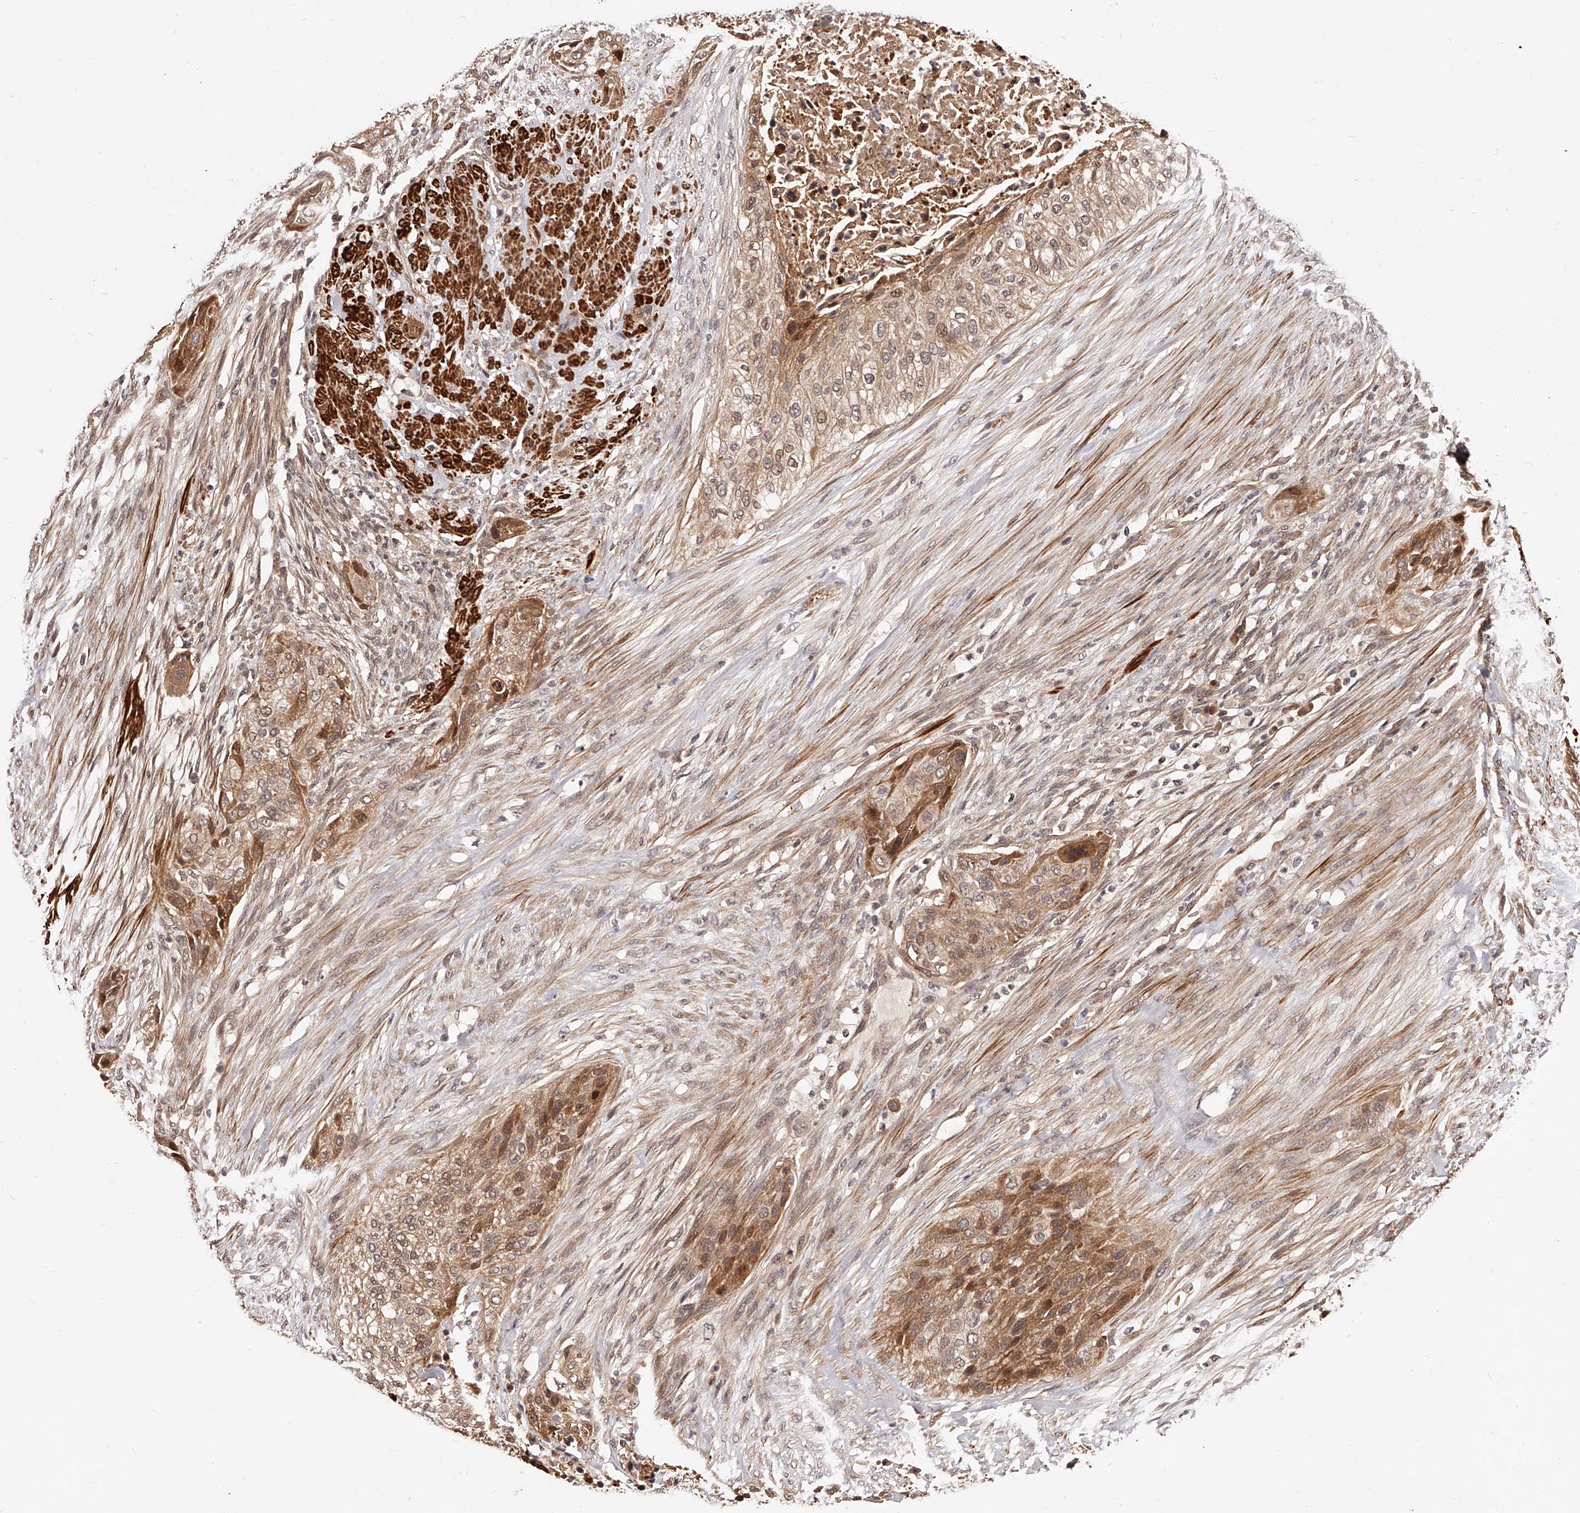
{"staining": {"intensity": "moderate", "quantity": ">75%", "location": "cytoplasmic/membranous,nuclear"}, "tissue": "urothelial cancer", "cell_type": "Tumor cells", "image_type": "cancer", "snomed": [{"axis": "morphology", "description": "Urothelial carcinoma, High grade"}, {"axis": "topography", "description": "Urinary bladder"}], "caption": "Protein staining shows moderate cytoplasmic/membranous and nuclear expression in approximately >75% of tumor cells in urothelial cancer. (Brightfield microscopy of DAB IHC at high magnification).", "gene": "CUL7", "patient": {"sex": "male", "age": 35}}